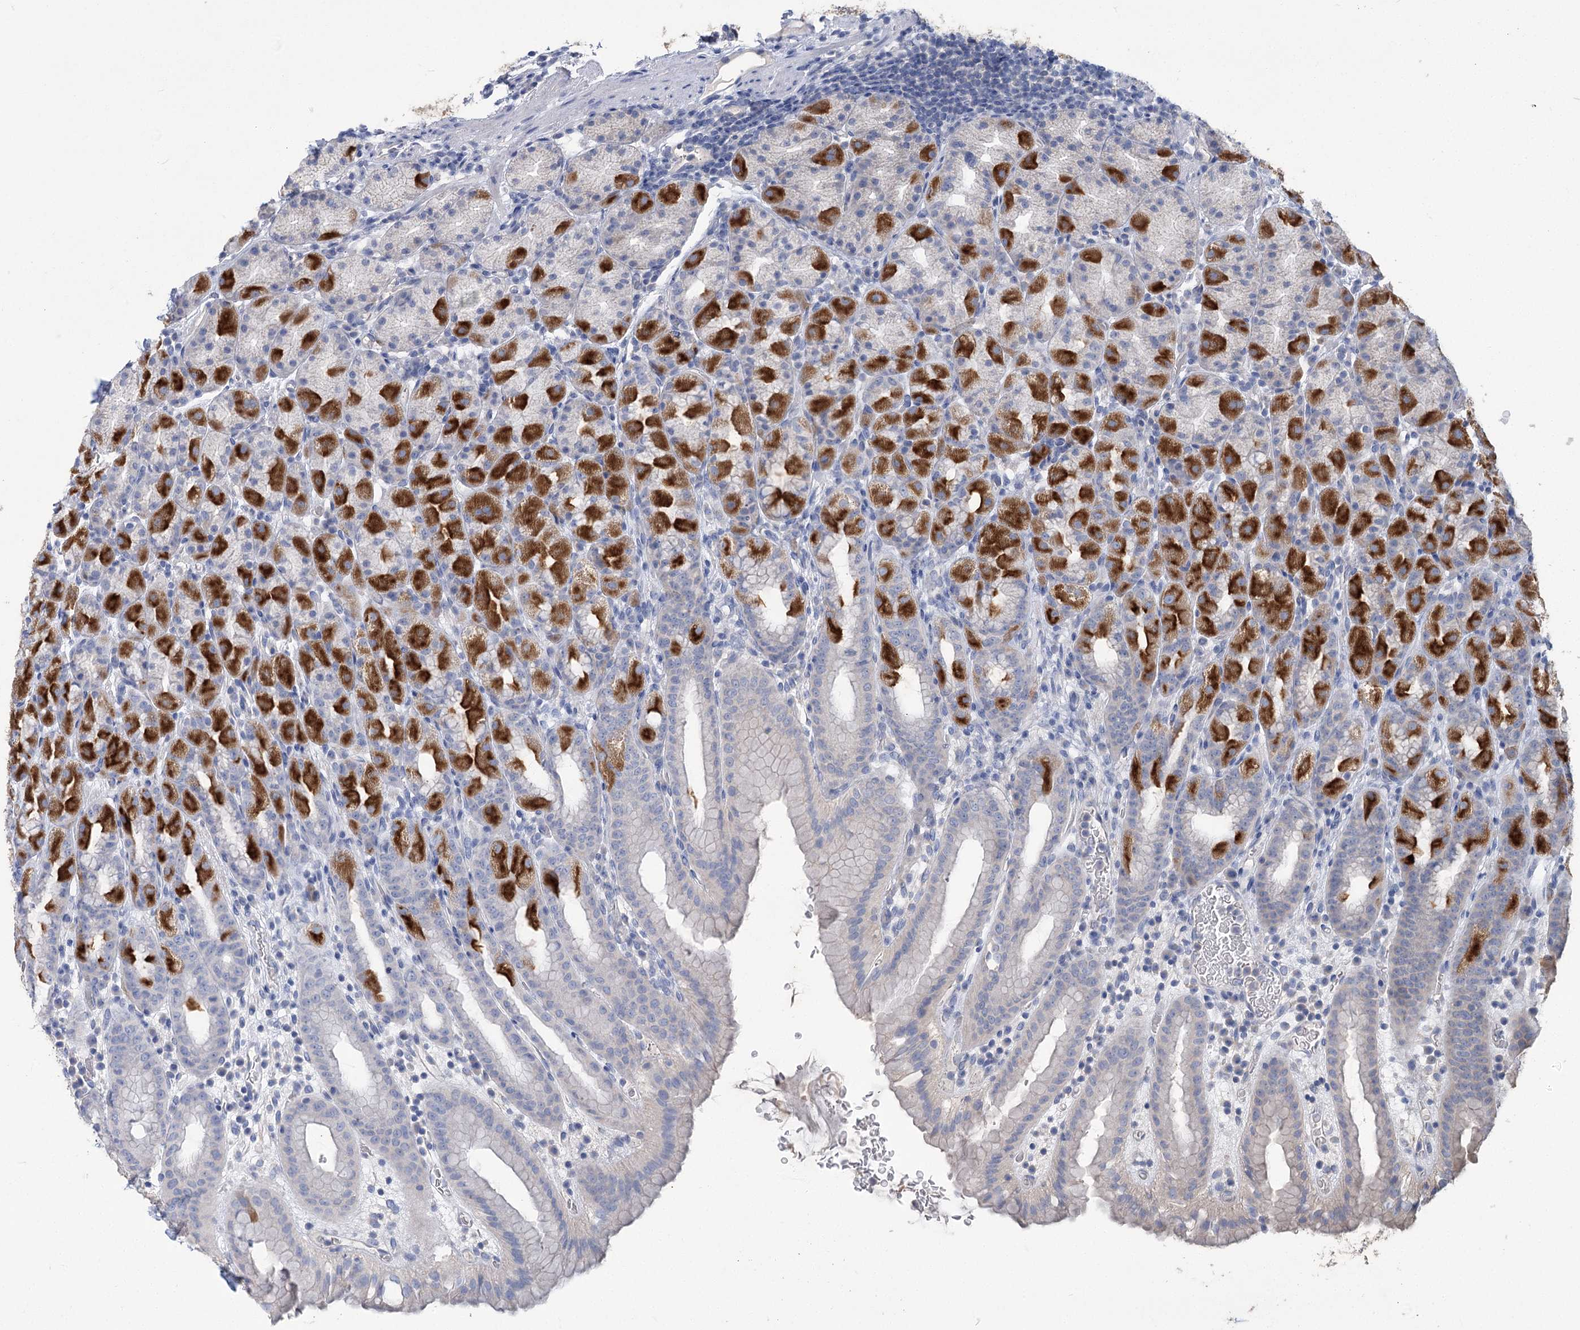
{"staining": {"intensity": "strong", "quantity": "25%-75%", "location": "cytoplasmic/membranous"}, "tissue": "stomach", "cell_type": "Glandular cells", "image_type": "normal", "snomed": [{"axis": "morphology", "description": "Normal tissue, NOS"}, {"axis": "topography", "description": "Stomach, upper"}], "caption": "Immunohistochemical staining of normal human stomach reveals 25%-75% levels of strong cytoplasmic/membranous protein expression in about 25%-75% of glandular cells. (DAB (3,3'-diaminobenzidine) = brown stain, brightfield microscopy at high magnification).", "gene": "SLC9A3", "patient": {"sex": "male", "age": 68}}